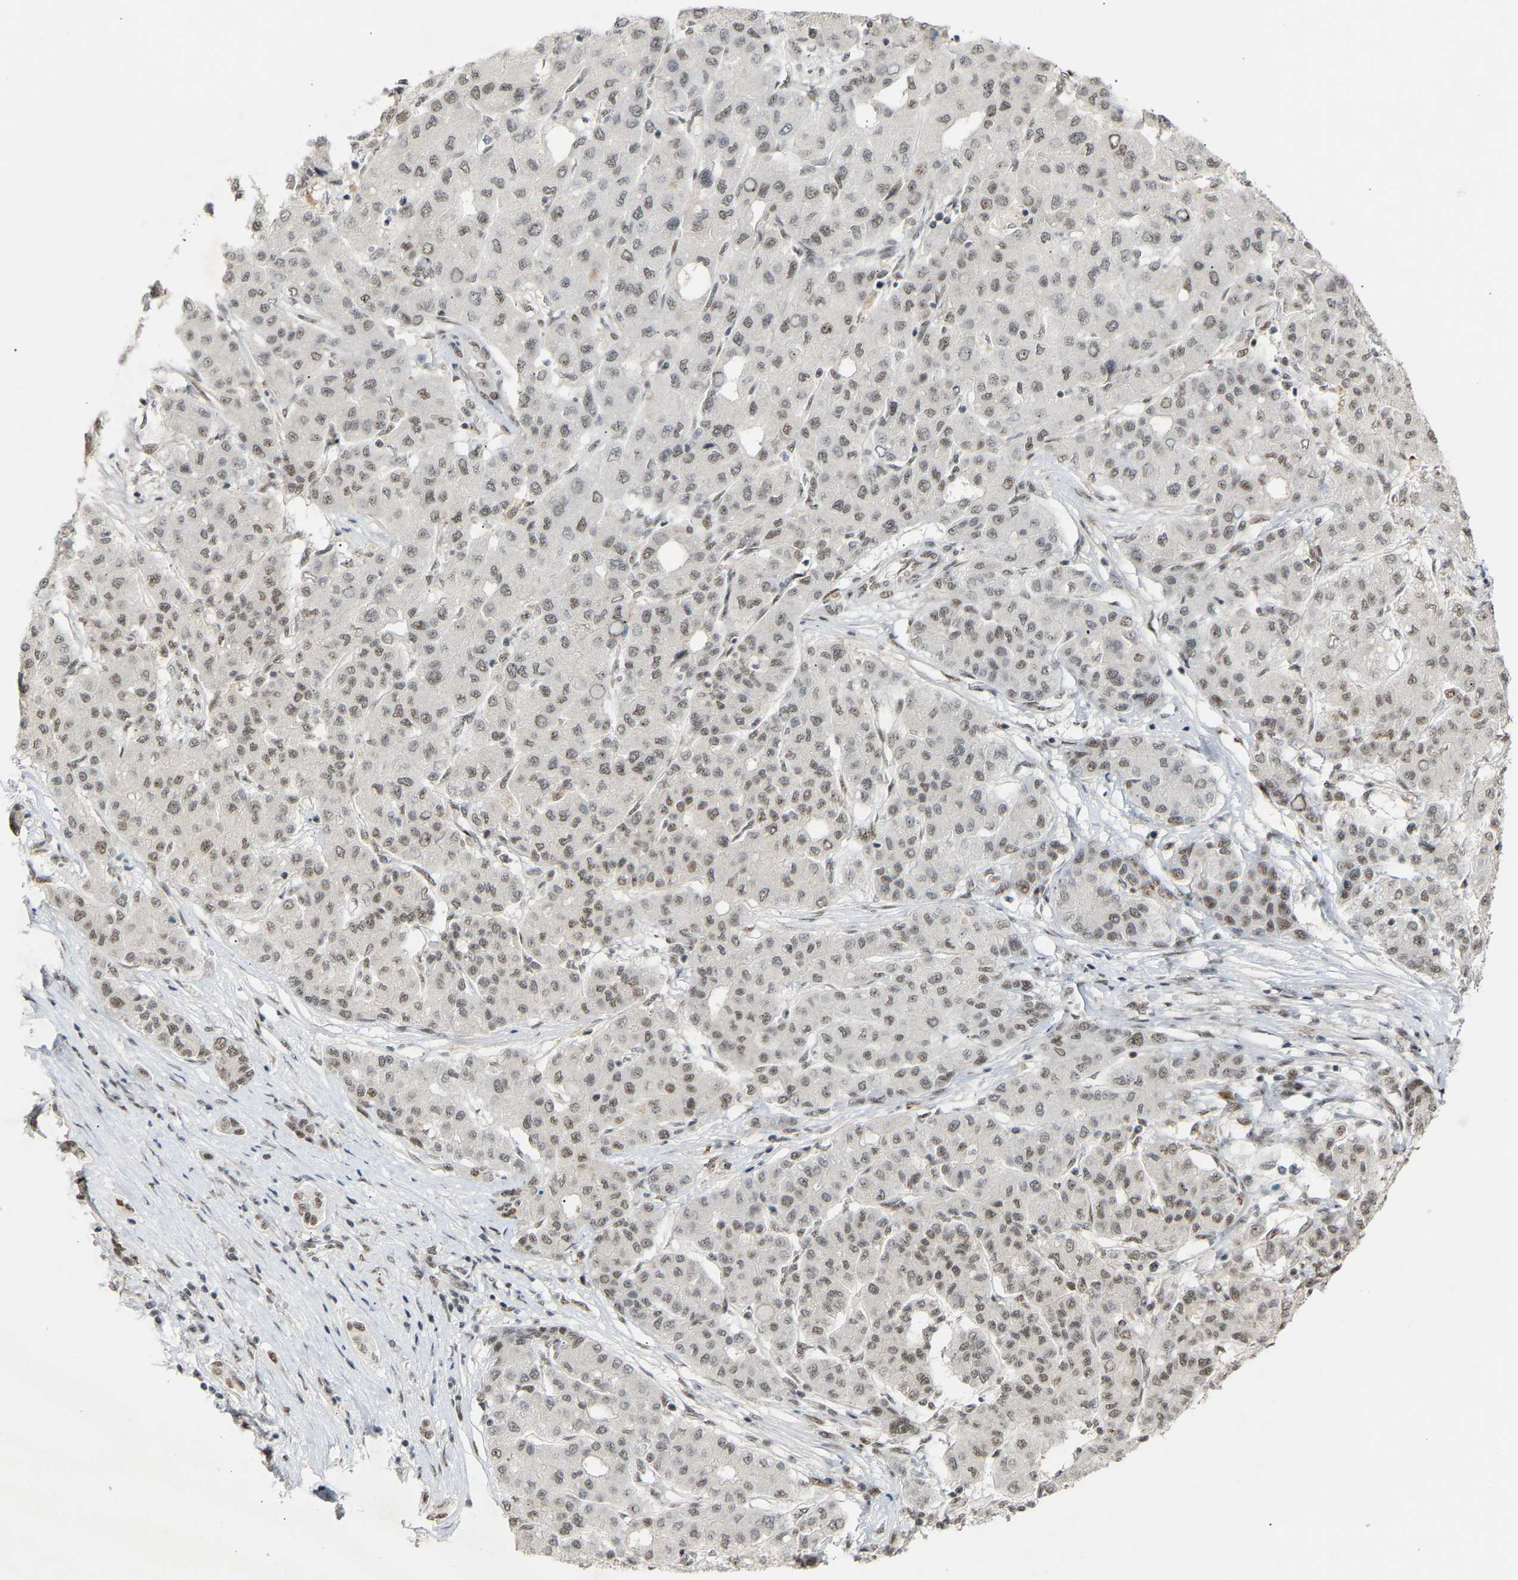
{"staining": {"intensity": "weak", "quantity": ">75%", "location": "nuclear"}, "tissue": "liver cancer", "cell_type": "Tumor cells", "image_type": "cancer", "snomed": [{"axis": "morphology", "description": "Carcinoma, Hepatocellular, NOS"}, {"axis": "topography", "description": "Liver"}], "caption": "Brown immunohistochemical staining in human liver hepatocellular carcinoma demonstrates weak nuclear positivity in approximately >75% of tumor cells.", "gene": "NELFB", "patient": {"sex": "male", "age": 65}}